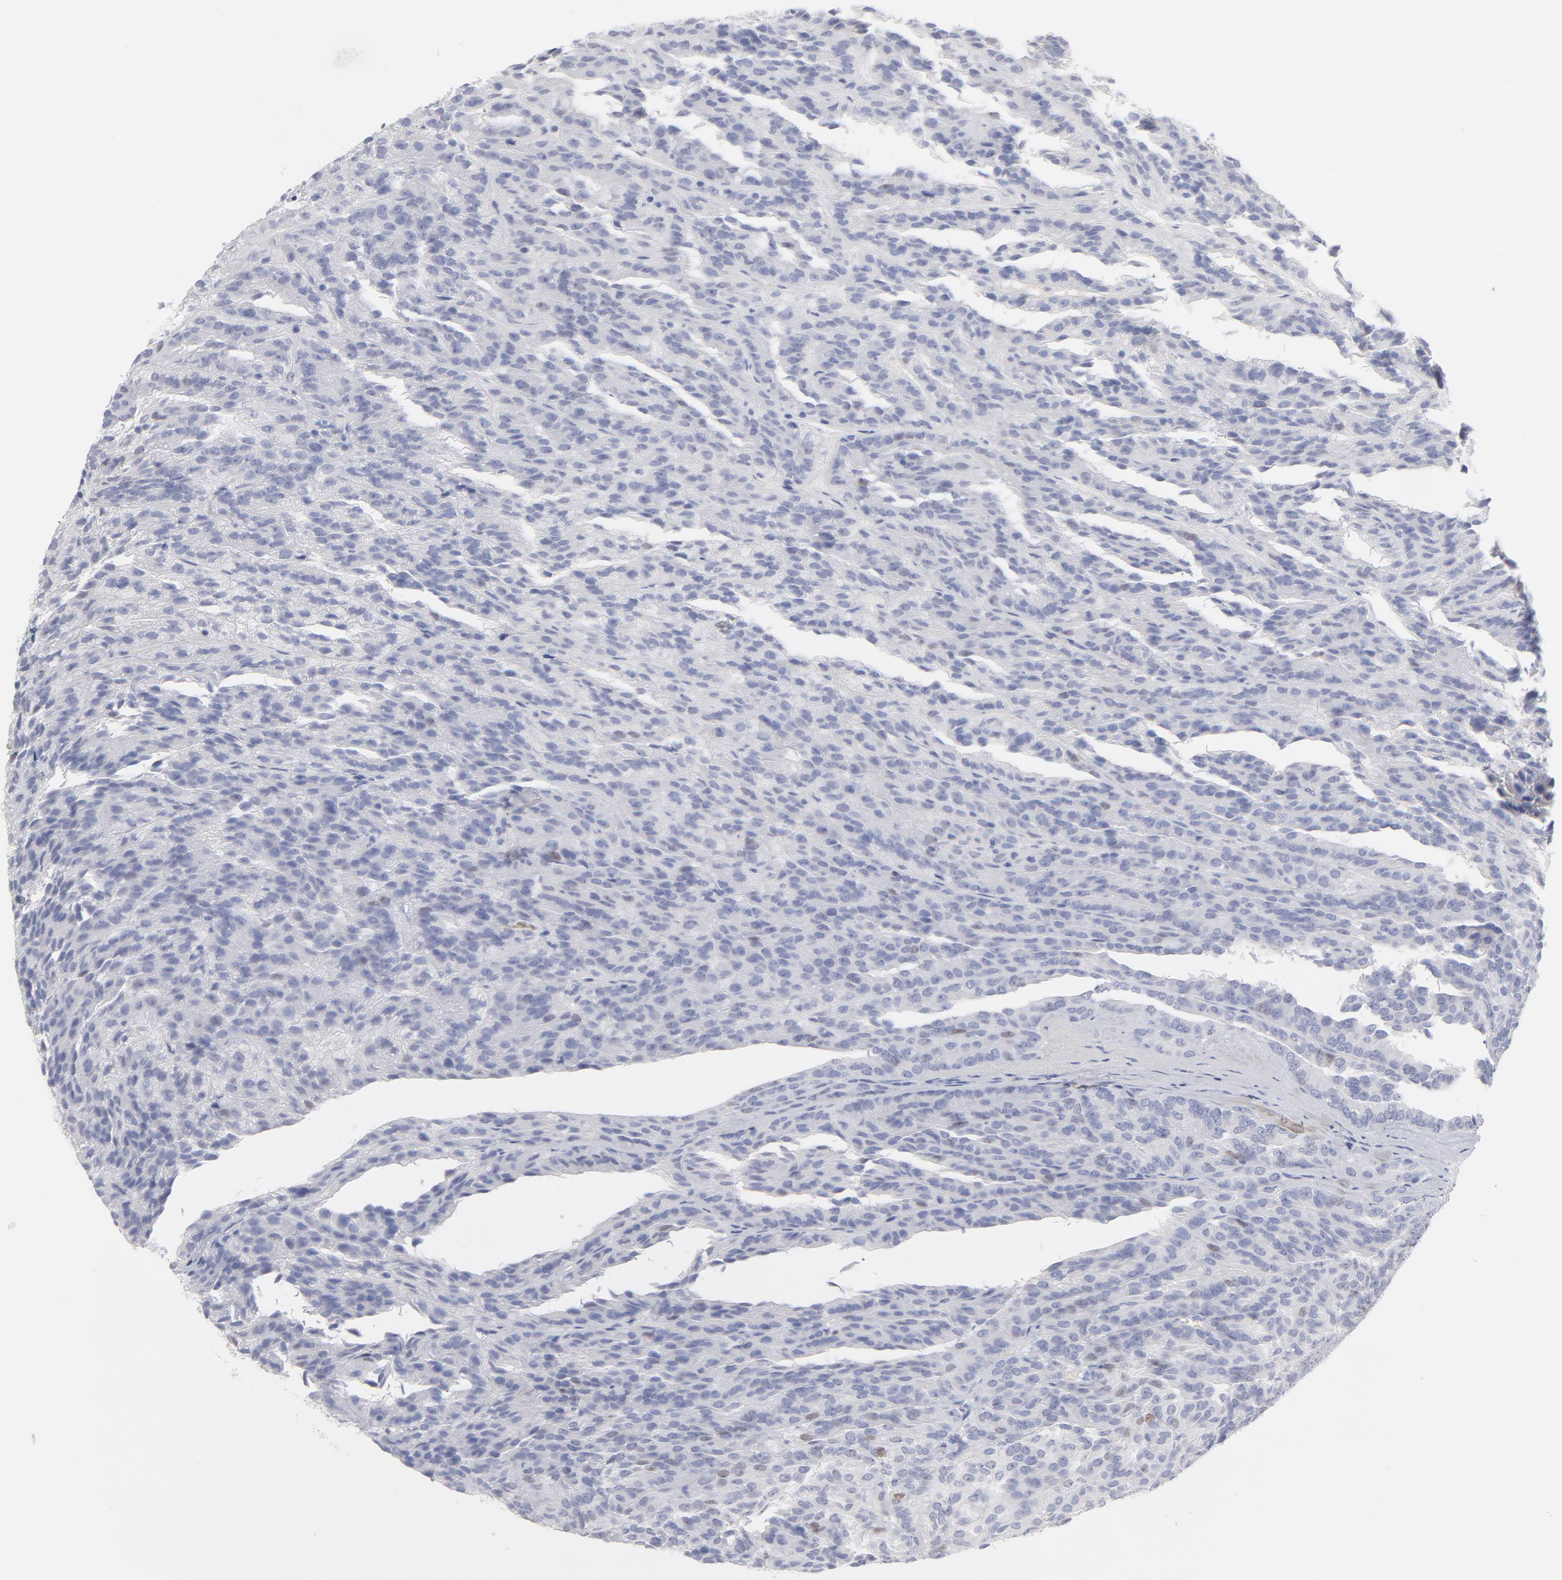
{"staining": {"intensity": "negative", "quantity": "none", "location": "none"}, "tissue": "renal cancer", "cell_type": "Tumor cells", "image_type": "cancer", "snomed": [{"axis": "morphology", "description": "Adenocarcinoma, NOS"}, {"axis": "topography", "description": "Kidney"}], "caption": "Protein analysis of adenocarcinoma (renal) displays no significant positivity in tumor cells.", "gene": "MCM7", "patient": {"sex": "male", "age": 46}}